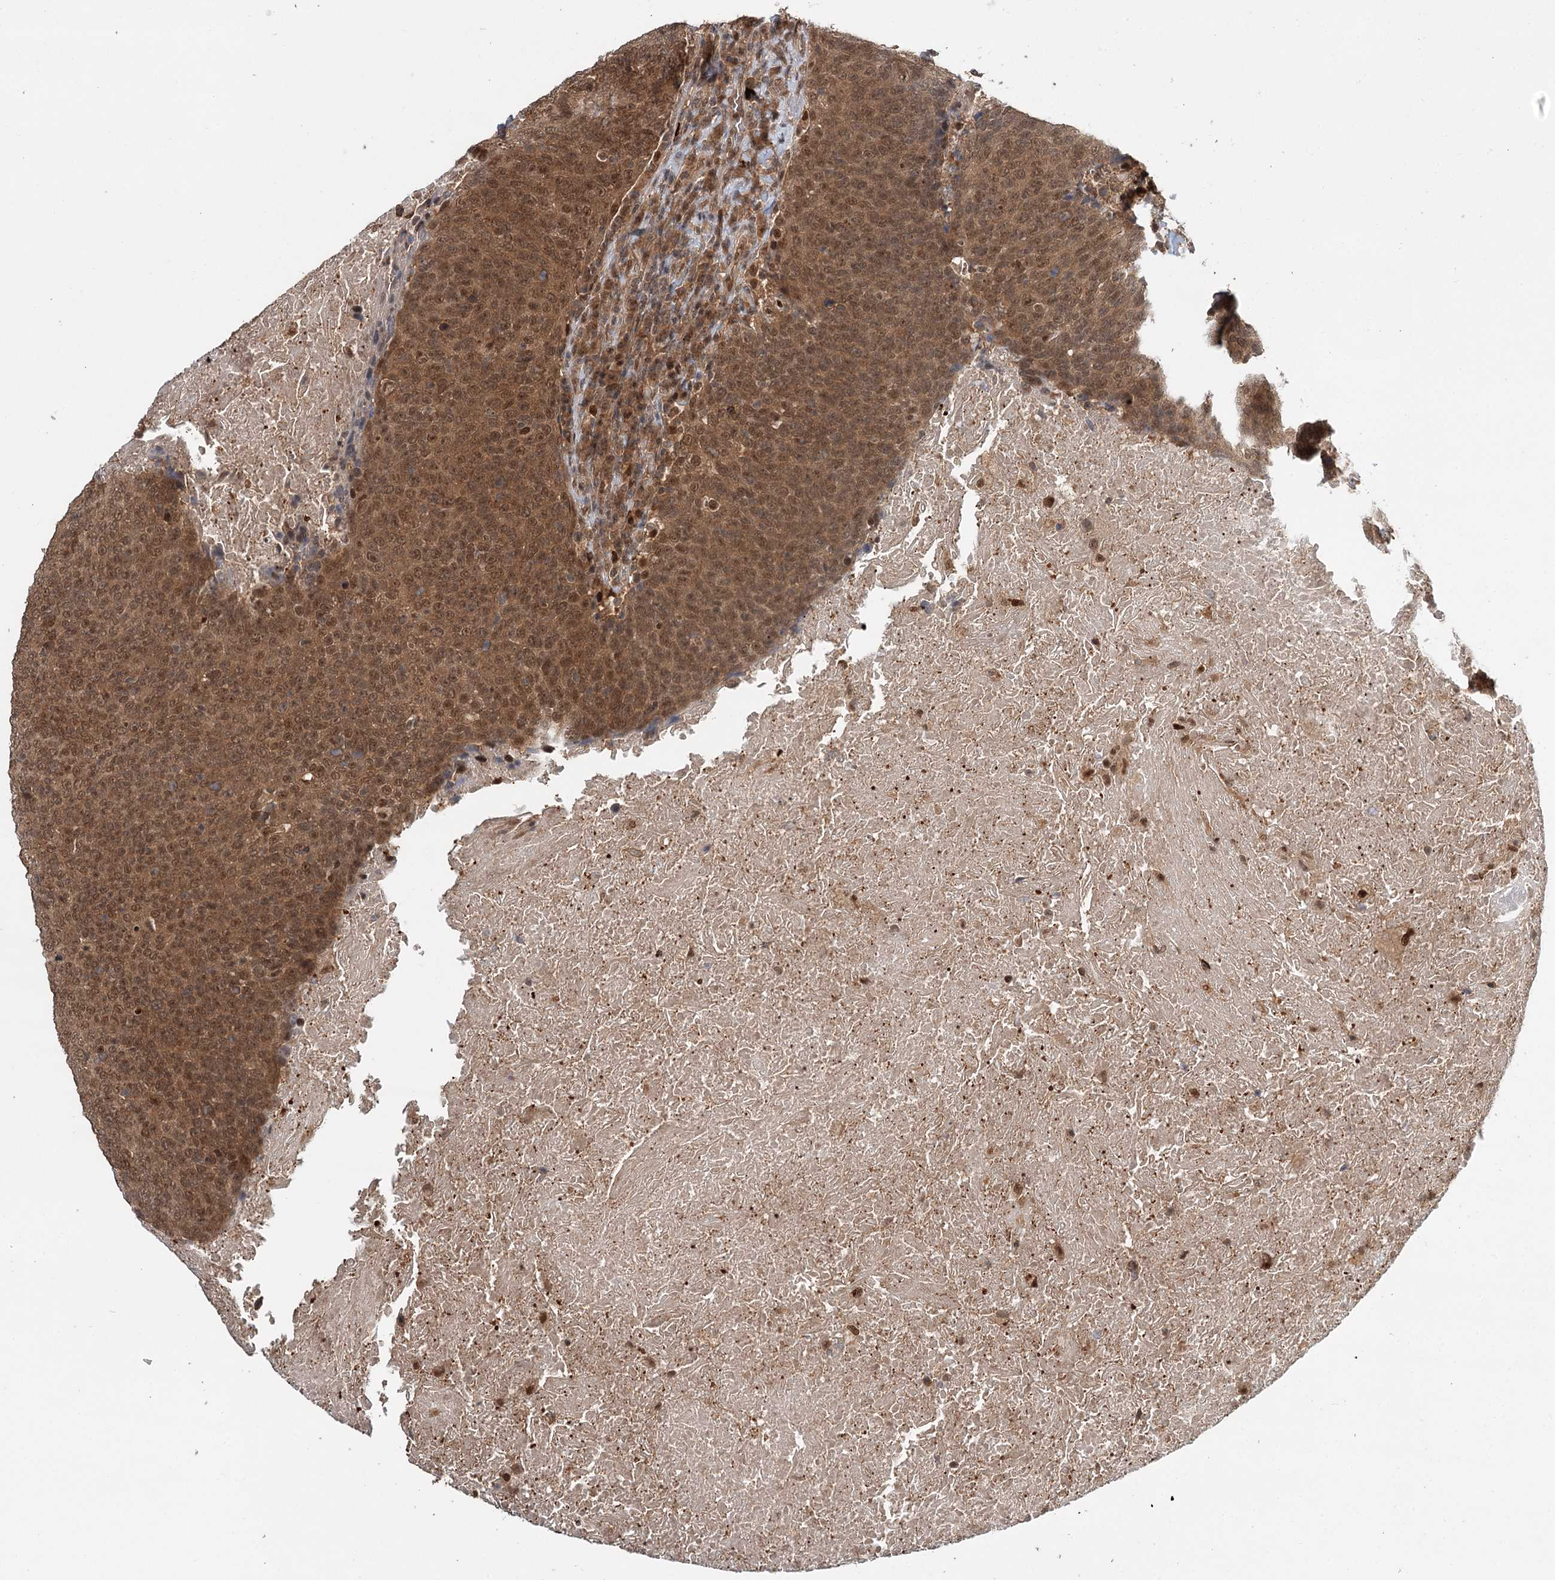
{"staining": {"intensity": "moderate", "quantity": ">75%", "location": "cytoplasmic/membranous,nuclear"}, "tissue": "head and neck cancer", "cell_type": "Tumor cells", "image_type": "cancer", "snomed": [{"axis": "morphology", "description": "Squamous cell carcinoma, NOS"}, {"axis": "morphology", "description": "Squamous cell carcinoma, metastatic, NOS"}, {"axis": "topography", "description": "Lymph node"}, {"axis": "topography", "description": "Head-Neck"}], "caption": "Squamous cell carcinoma (head and neck) tissue reveals moderate cytoplasmic/membranous and nuclear staining in approximately >75% of tumor cells, visualized by immunohistochemistry.", "gene": "N6AMT1", "patient": {"sex": "male", "age": 62}}